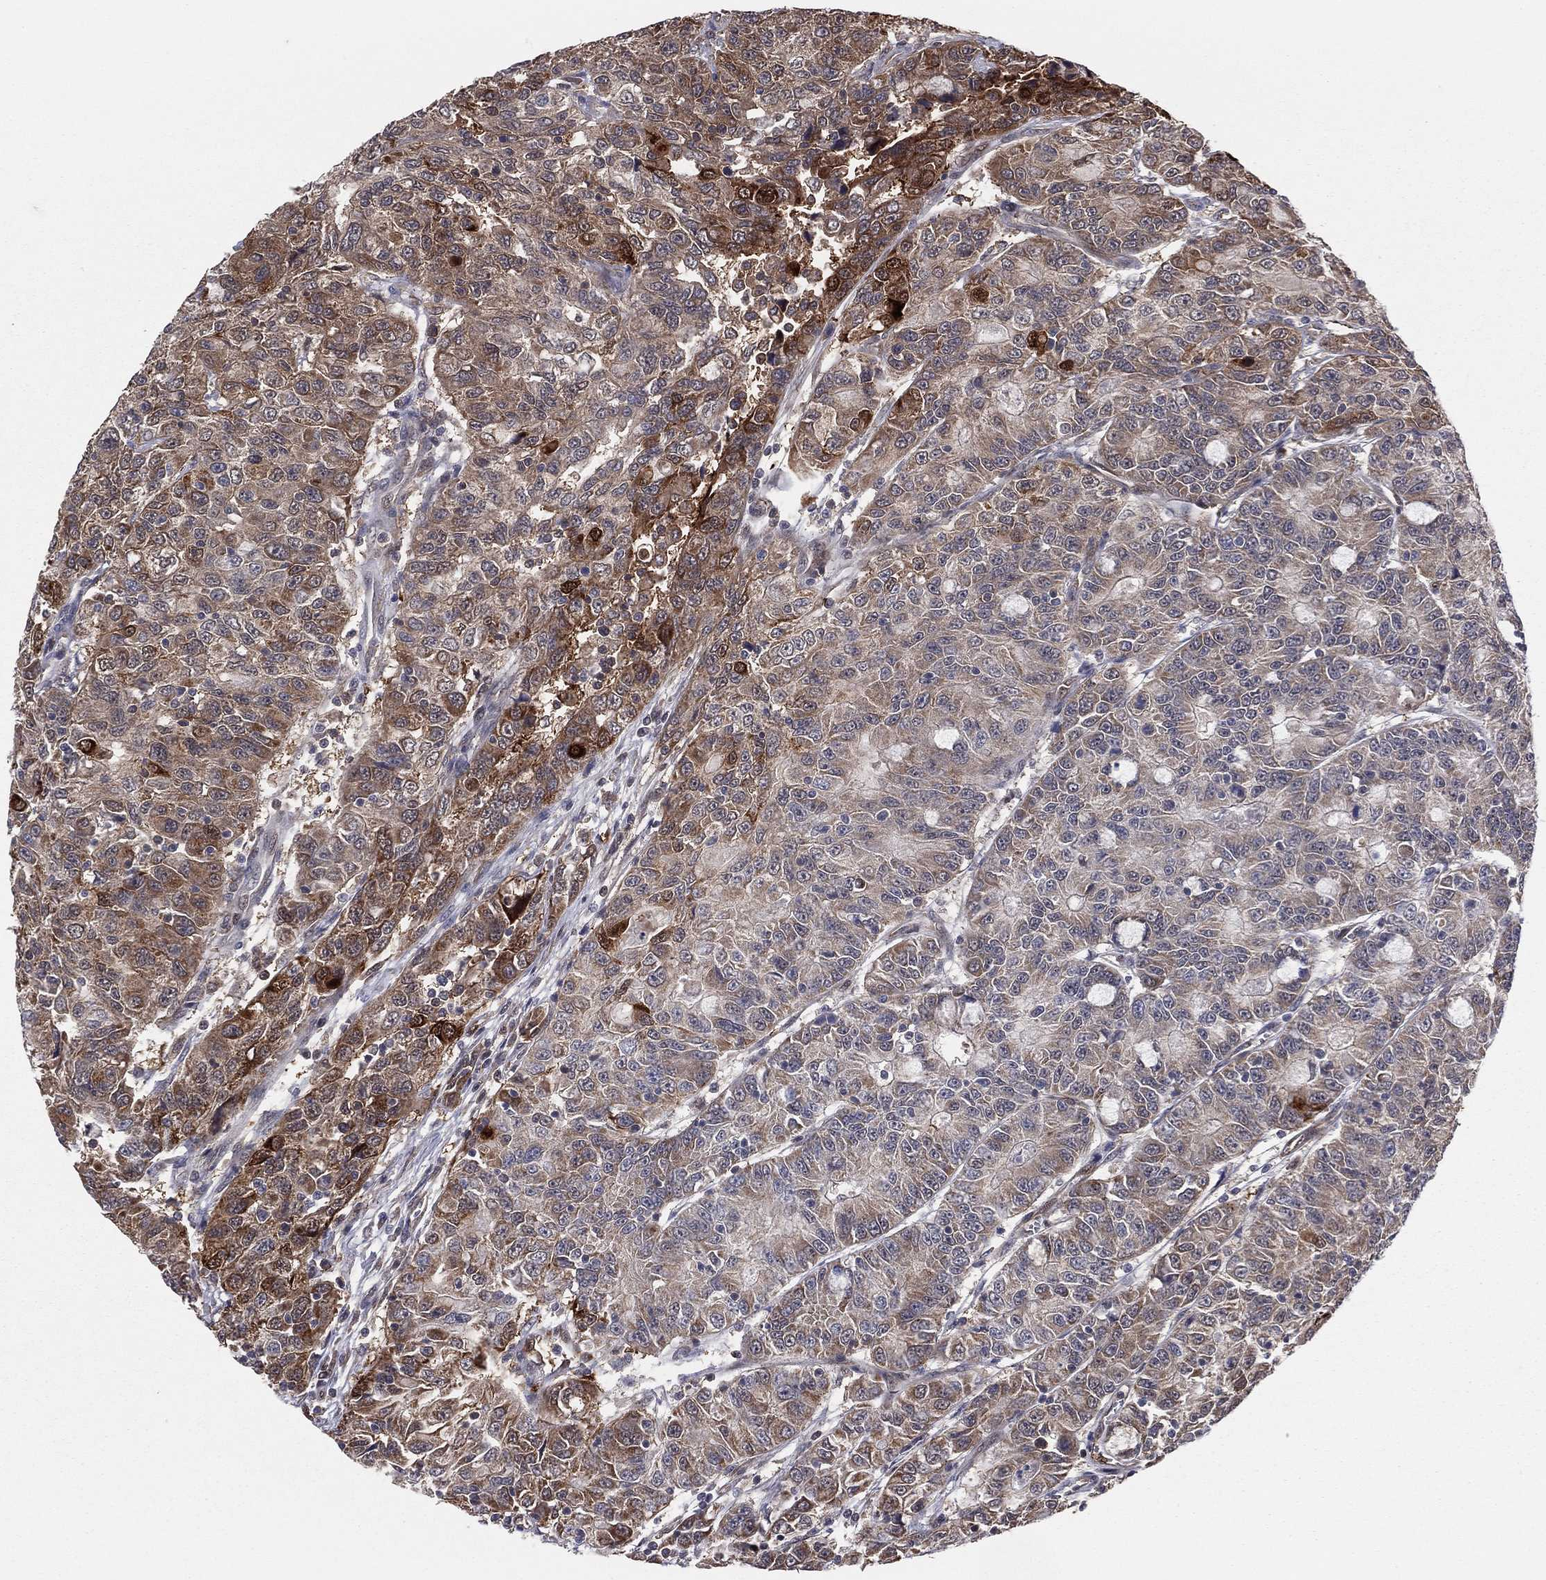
{"staining": {"intensity": "moderate", "quantity": "25%-75%", "location": "cytoplasmic/membranous"}, "tissue": "urothelial cancer", "cell_type": "Tumor cells", "image_type": "cancer", "snomed": [{"axis": "morphology", "description": "Urothelial carcinoma, NOS"}, {"axis": "morphology", "description": "Urothelial carcinoma, High grade"}, {"axis": "topography", "description": "Urinary bladder"}], "caption": "Immunohistochemical staining of human urothelial cancer reveals medium levels of moderate cytoplasmic/membranous staining in approximately 25%-75% of tumor cells.", "gene": "SNCG", "patient": {"sex": "female", "age": 73}}